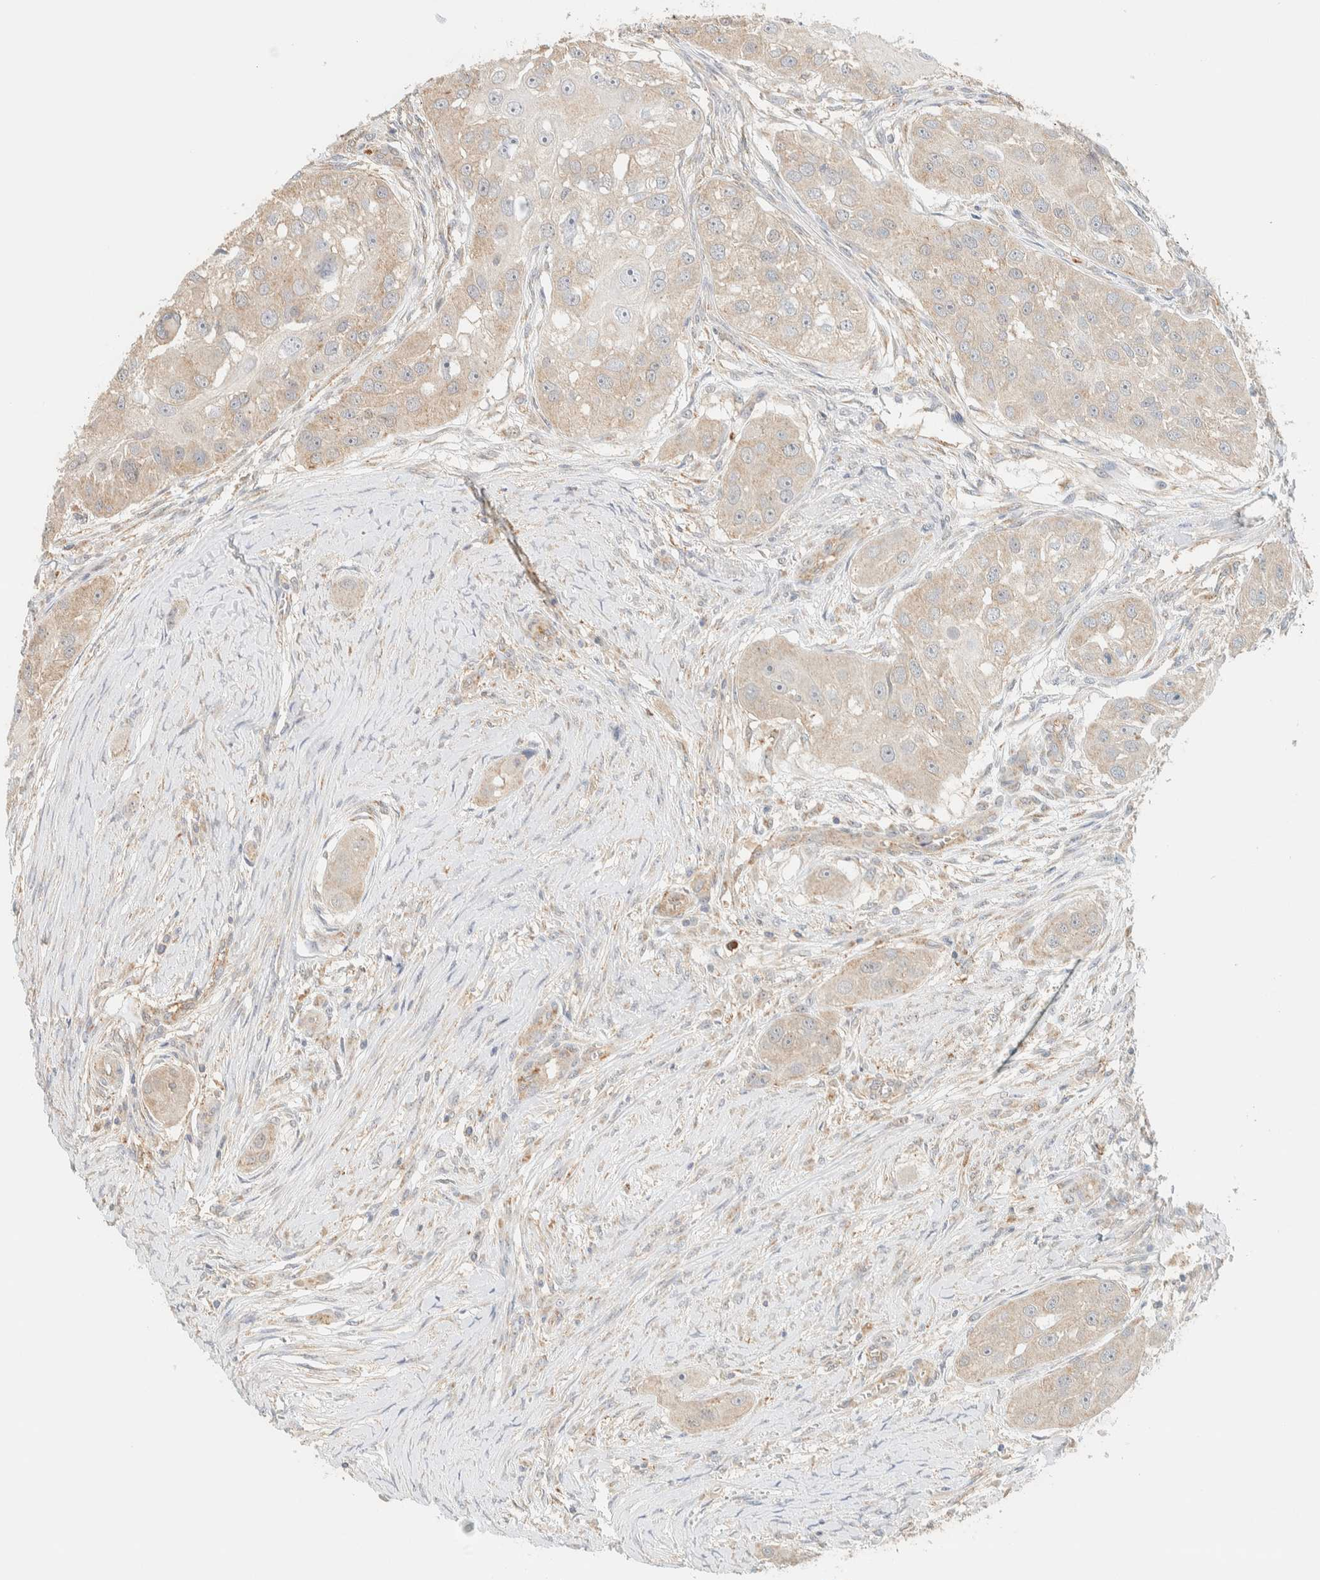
{"staining": {"intensity": "weak", "quantity": "<25%", "location": "cytoplasmic/membranous"}, "tissue": "head and neck cancer", "cell_type": "Tumor cells", "image_type": "cancer", "snomed": [{"axis": "morphology", "description": "Normal tissue, NOS"}, {"axis": "morphology", "description": "Squamous cell carcinoma, NOS"}, {"axis": "topography", "description": "Skeletal muscle"}, {"axis": "topography", "description": "Head-Neck"}], "caption": "The IHC micrograph has no significant expression in tumor cells of head and neck cancer tissue. (Stains: DAB (3,3'-diaminobenzidine) IHC with hematoxylin counter stain, Microscopy: brightfield microscopy at high magnification).", "gene": "TBC1D8B", "patient": {"sex": "male", "age": 51}}